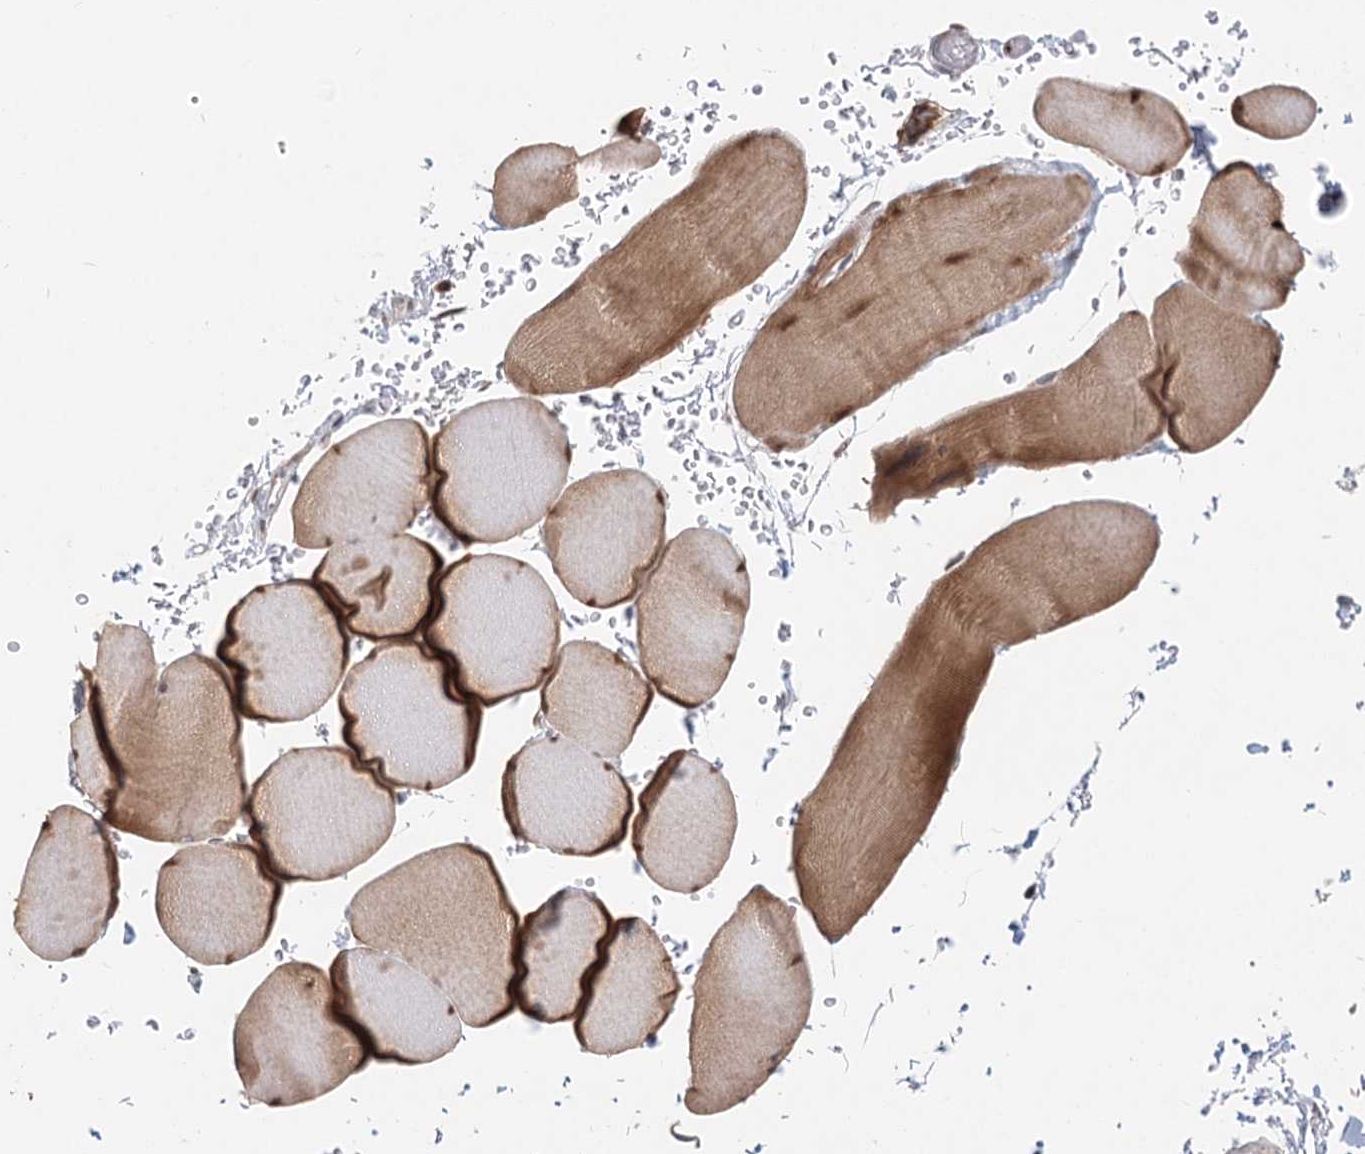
{"staining": {"intensity": "moderate", "quantity": ">75%", "location": "cytoplasmic/membranous,nuclear"}, "tissue": "skeletal muscle", "cell_type": "Myocytes", "image_type": "normal", "snomed": [{"axis": "morphology", "description": "Normal tissue, NOS"}, {"axis": "topography", "description": "Skeletal muscle"}, {"axis": "topography", "description": "Head-Neck"}], "caption": "Protein analysis of unremarkable skeletal muscle displays moderate cytoplasmic/membranous,nuclear expression in approximately >75% of myocytes.", "gene": "BNIP5", "patient": {"sex": "male", "age": 66}}